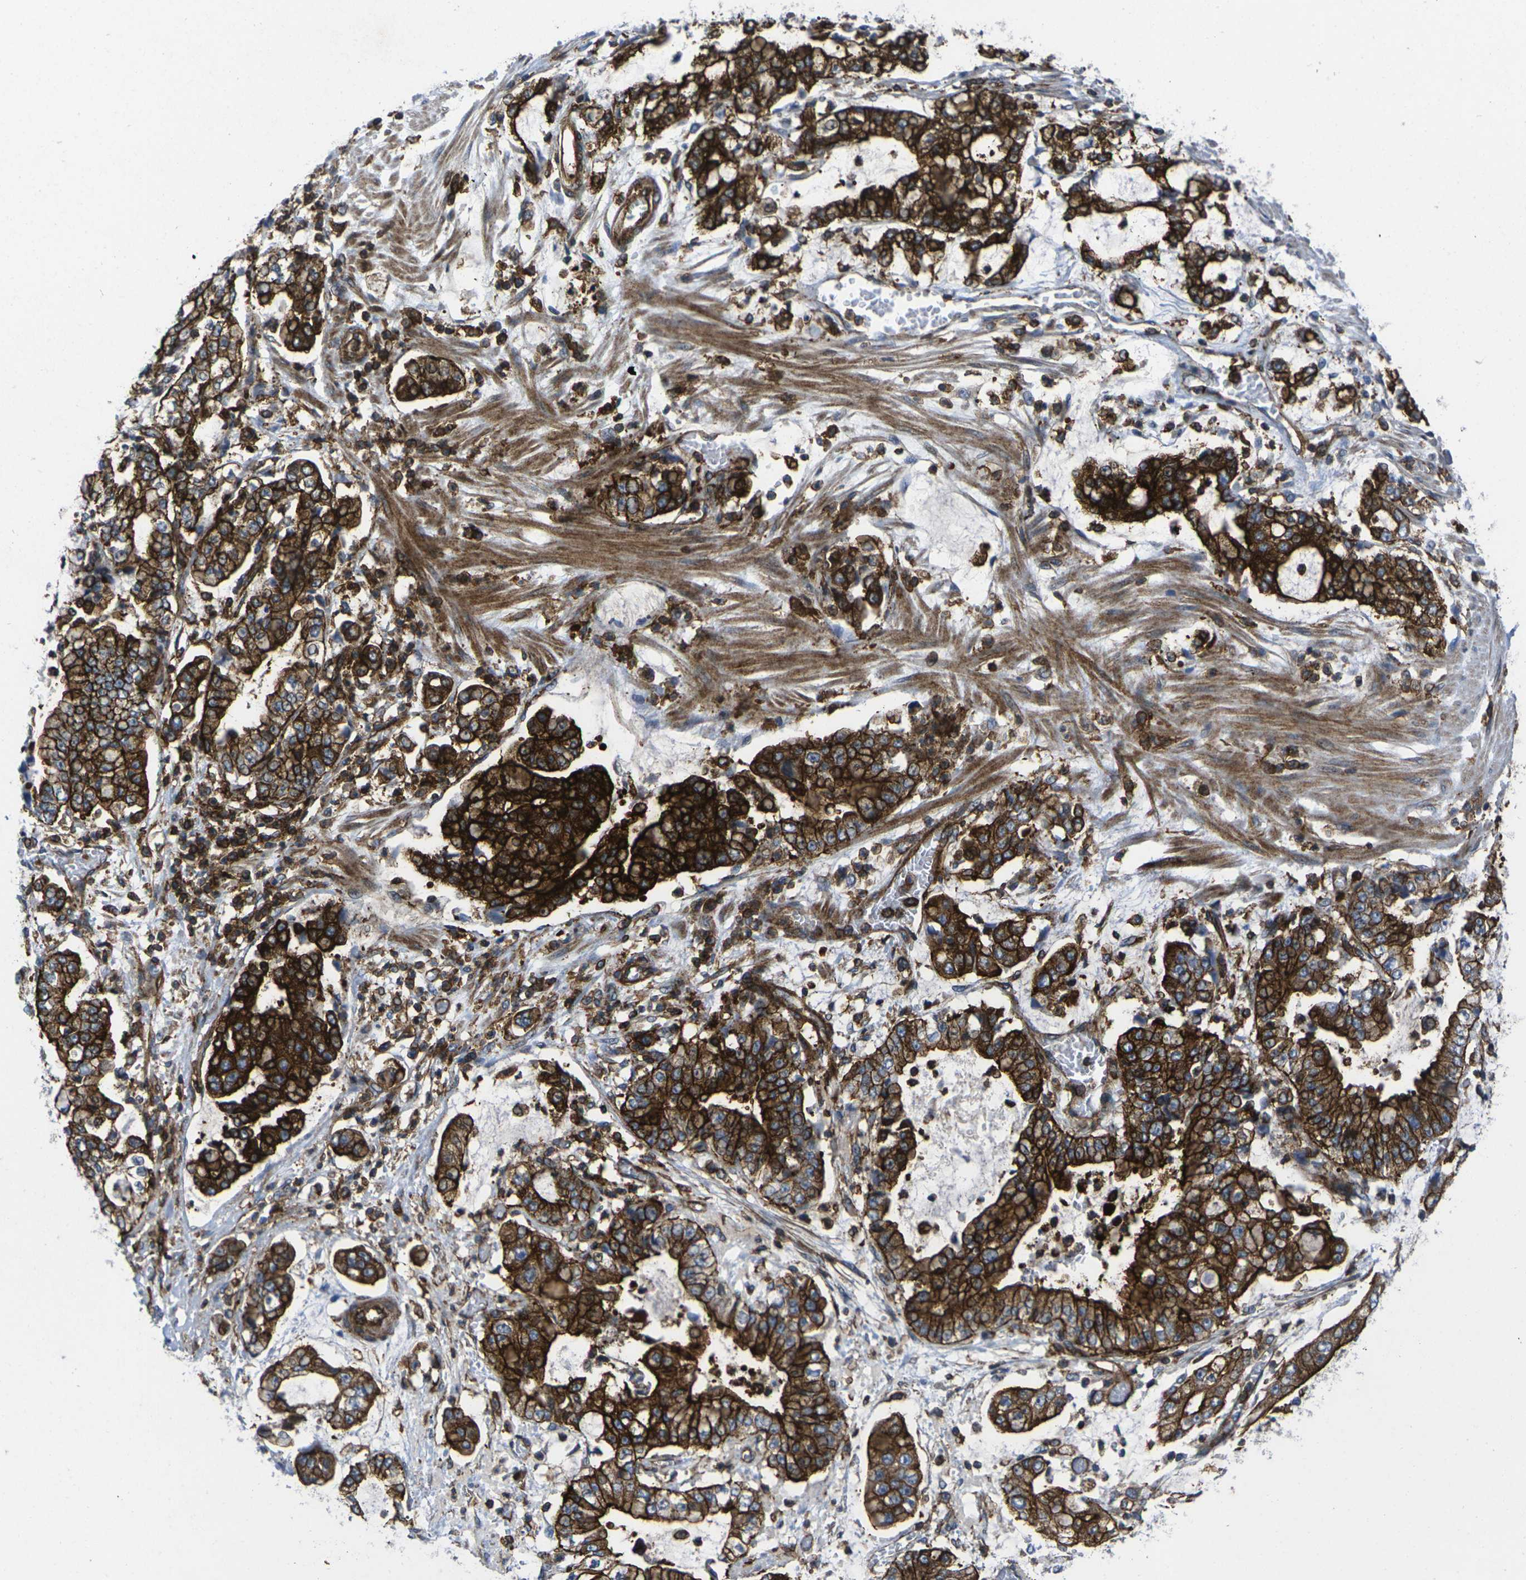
{"staining": {"intensity": "strong", "quantity": ">75%", "location": "cytoplasmic/membranous"}, "tissue": "stomach cancer", "cell_type": "Tumor cells", "image_type": "cancer", "snomed": [{"axis": "morphology", "description": "Adenocarcinoma, NOS"}, {"axis": "topography", "description": "Stomach"}], "caption": "Immunohistochemistry (IHC) of adenocarcinoma (stomach) displays high levels of strong cytoplasmic/membranous expression in about >75% of tumor cells.", "gene": "IQGAP1", "patient": {"sex": "male", "age": 76}}